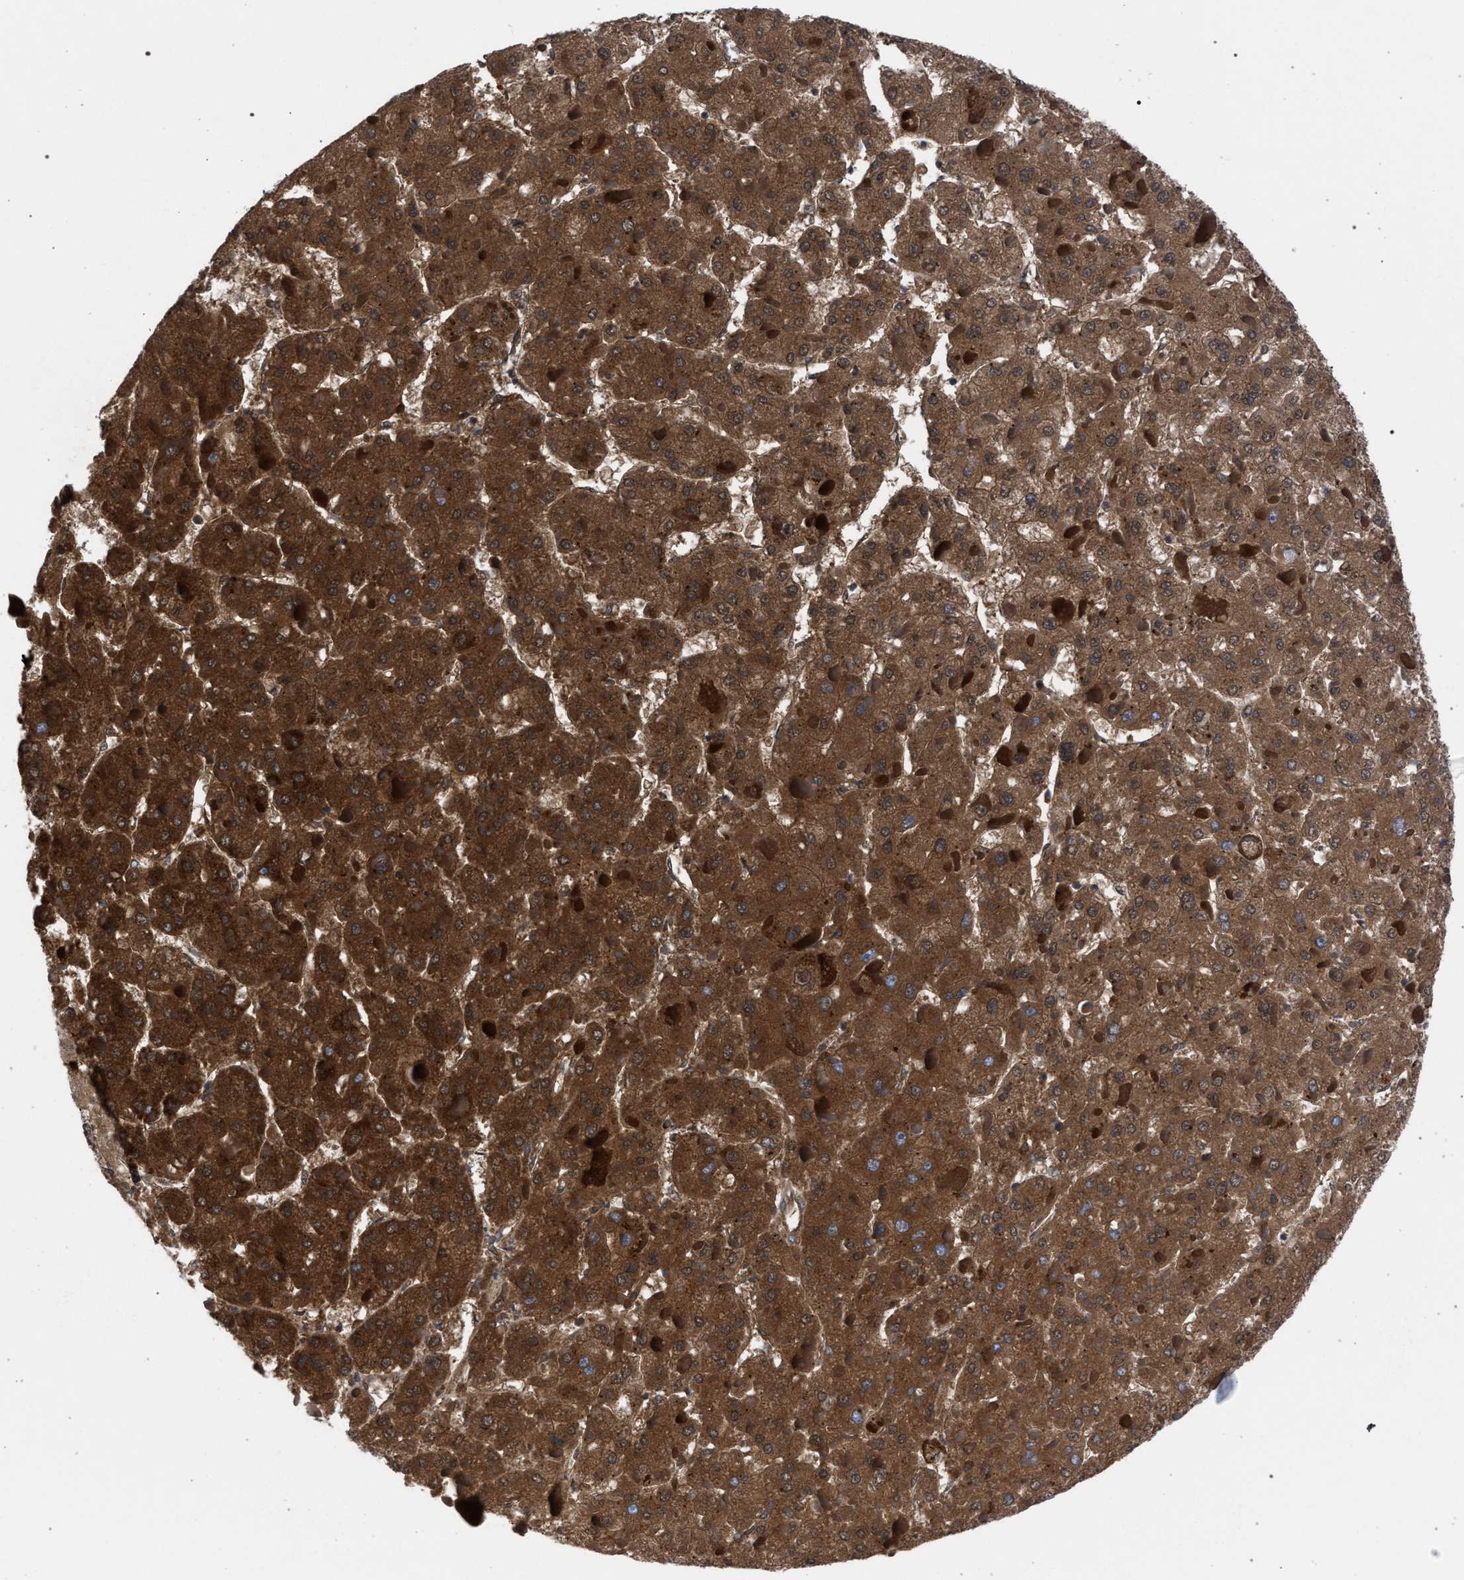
{"staining": {"intensity": "strong", "quantity": ">75%", "location": "cytoplasmic/membranous"}, "tissue": "liver cancer", "cell_type": "Tumor cells", "image_type": "cancer", "snomed": [{"axis": "morphology", "description": "Carcinoma, Hepatocellular, NOS"}, {"axis": "topography", "description": "Liver"}], "caption": "Protein expression analysis of human liver hepatocellular carcinoma reveals strong cytoplasmic/membranous staining in about >75% of tumor cells.", "gene": "ACADS", "patient": {"sex": "female", "age": 73}}